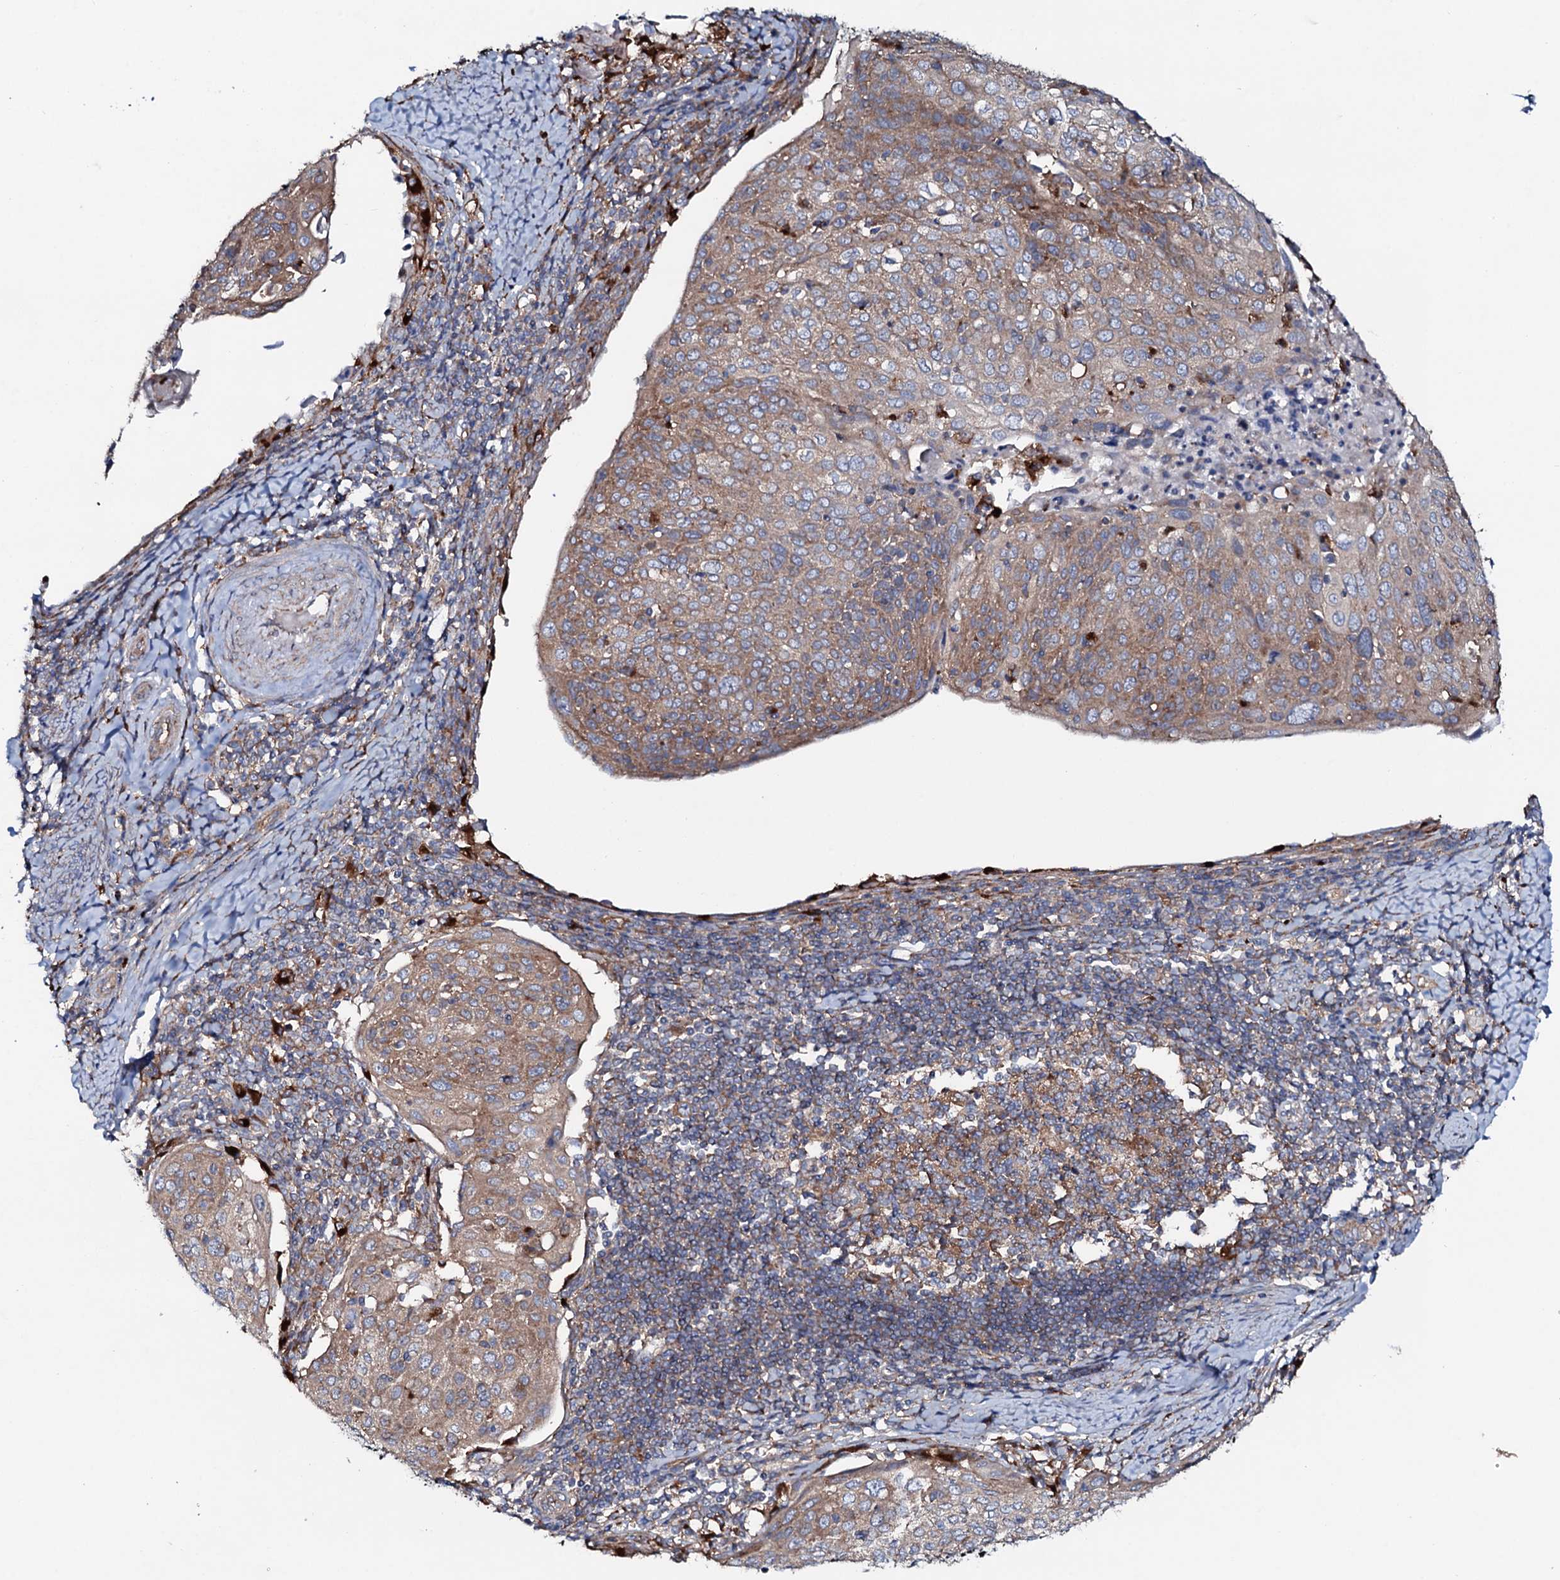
{"staining": {"intensity": "moderate", "quantity": ">75%", "location": "cytoplasmic/membranous"}, "tissue": "cervical cancer", "cell_type": "Tumor cells", "image_type": "cancer", "snomed": [{"axis": "morphology", "description": "Squamous cell carcinoma, NOS"}, {"axis": "topography", "description": "Cervix"}], "caption": "This histopathology image reveals immunohistochemistry (IHC) staining of cervical squamous cell carcinoma, with medium moderate cytoplasmic/membranous staining in about >75% of tumor cells.", "gene": "P2RX4", "patient": {"sex": "female", "age": 67}}